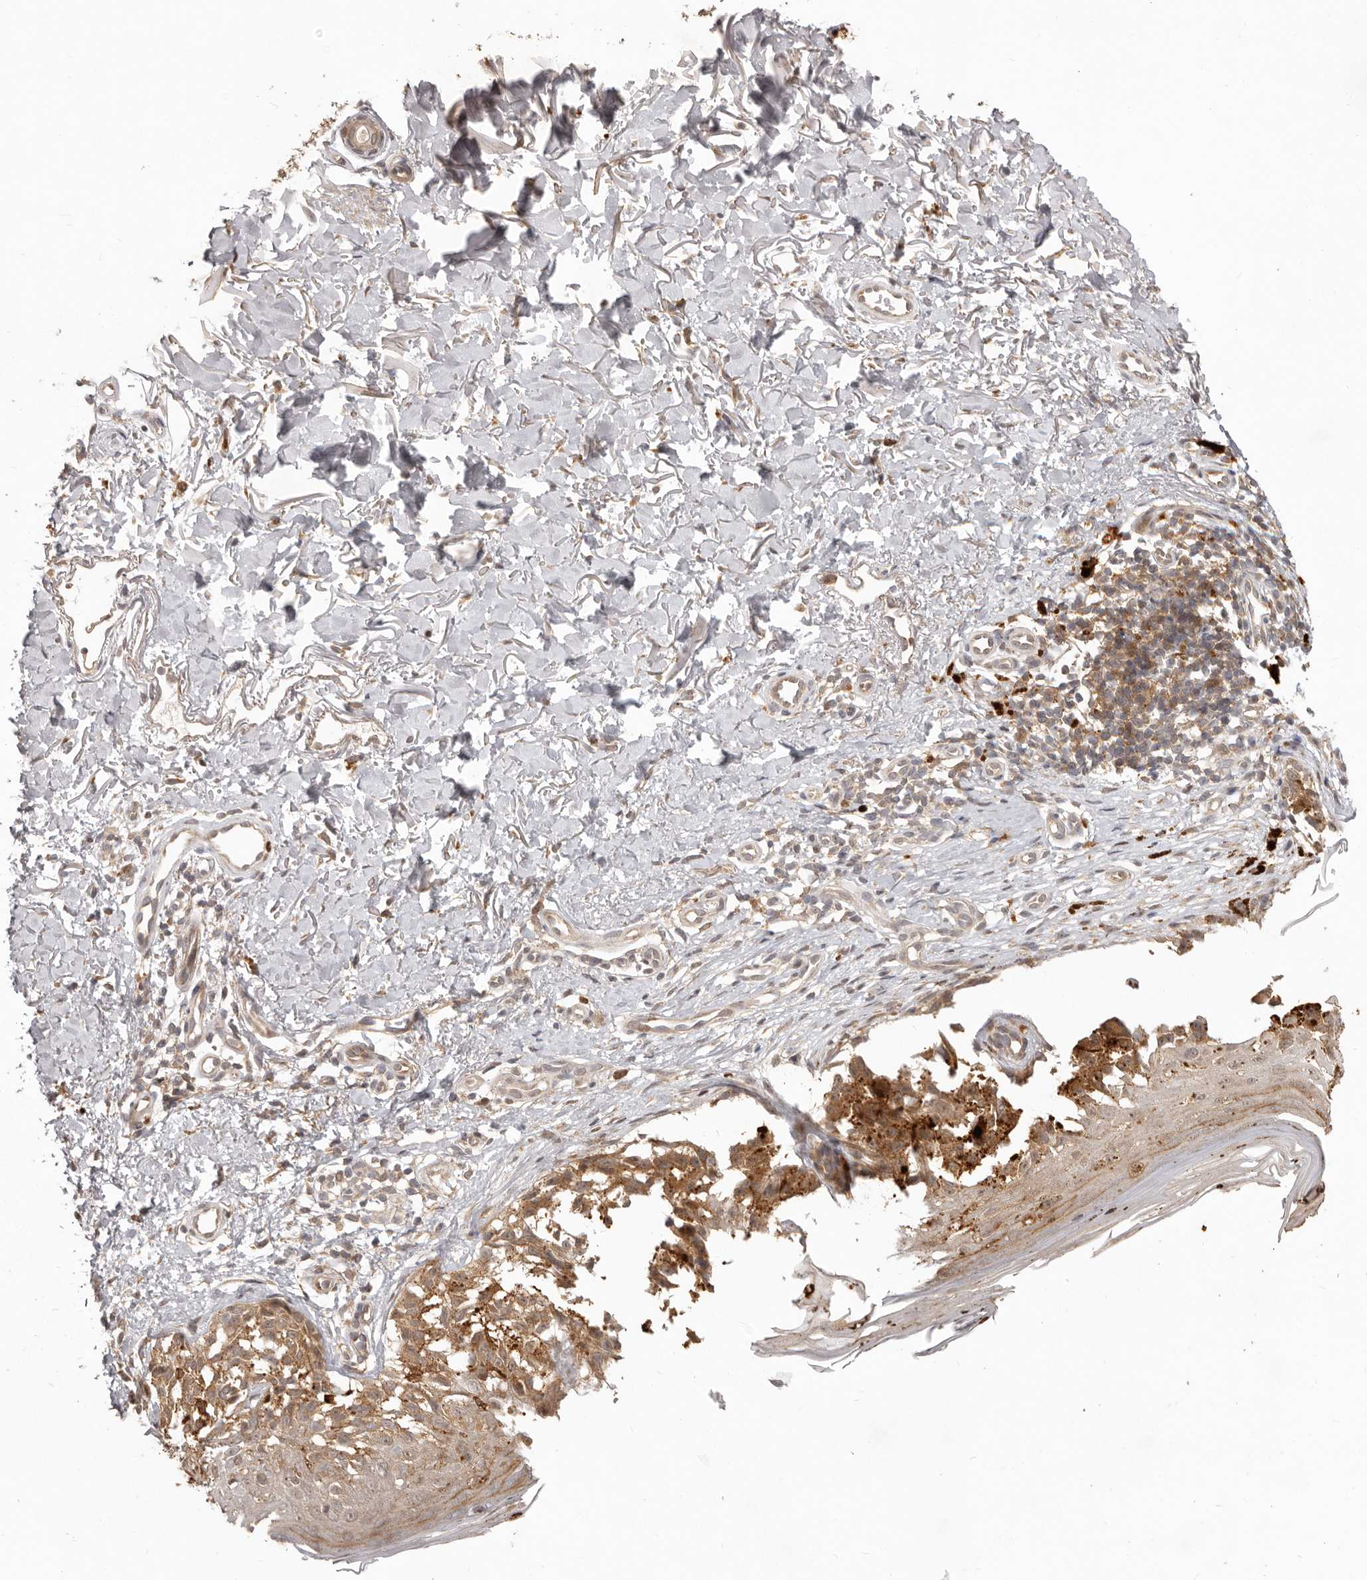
{"staining": {"intensity": "moderate", "quantity": ">75%", "location": "cytoplasmic/membranous"}, "tissue": "melanoma", "cell_type": "Tumor cells", "image_type": "cancer", "snomed": [{"axis": "morphology", "description": "Malignant melanoma, NOS"}, {"axis": "topography", "description": "Skin"}], "caption": "Malignant melanoma tissue exhibits moderate cytoplasmic/membranous expression in about >75% of tumor cells (DAB IHC with brightfield microscopy, high magnification).", "gene": "RNF187", "patient": {"sex": "female", "age": 50}}